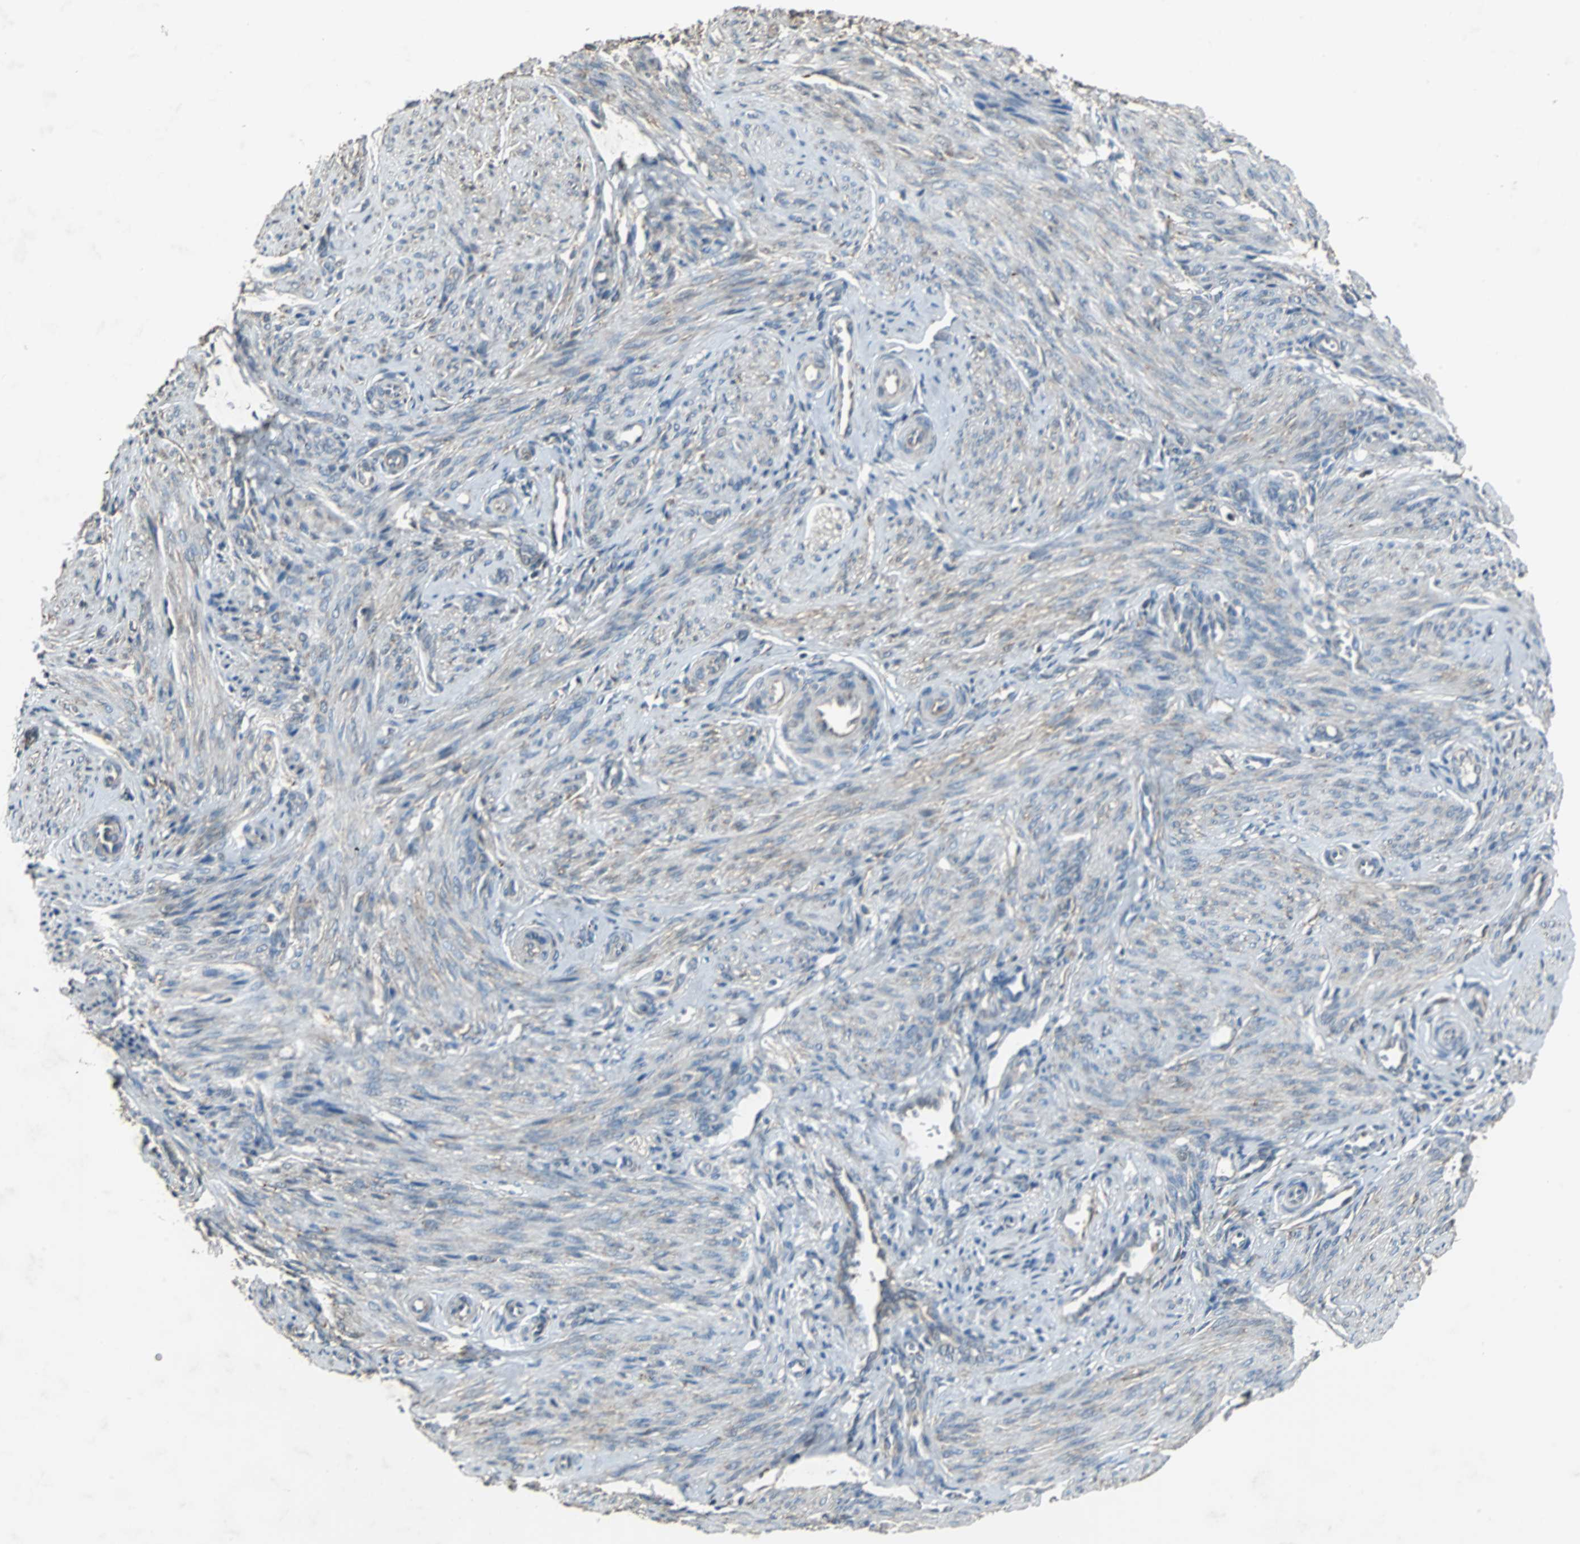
{"staining": {"intensity": "moderate", "quantity": "25%-75%", "location": "cytoplasmic/membranous"}, "tissue": "endometrium", "cell_type": "Cells in endometrial stroma", "image_type": "normal", "snomed": [{"axis": "morphology", "description": "Normal tissue, NOS"}, {"axis": "topography", "description": "Endometrium"}], "caption": "Protein staining of unremarkable endometrium exhibits moderate cytoplasmic/membranous positivity in approximately 25%-75% of cells in endometrial stroma.", "gene": "SOS1", "patient": {"sex": "female", "age": 27}}